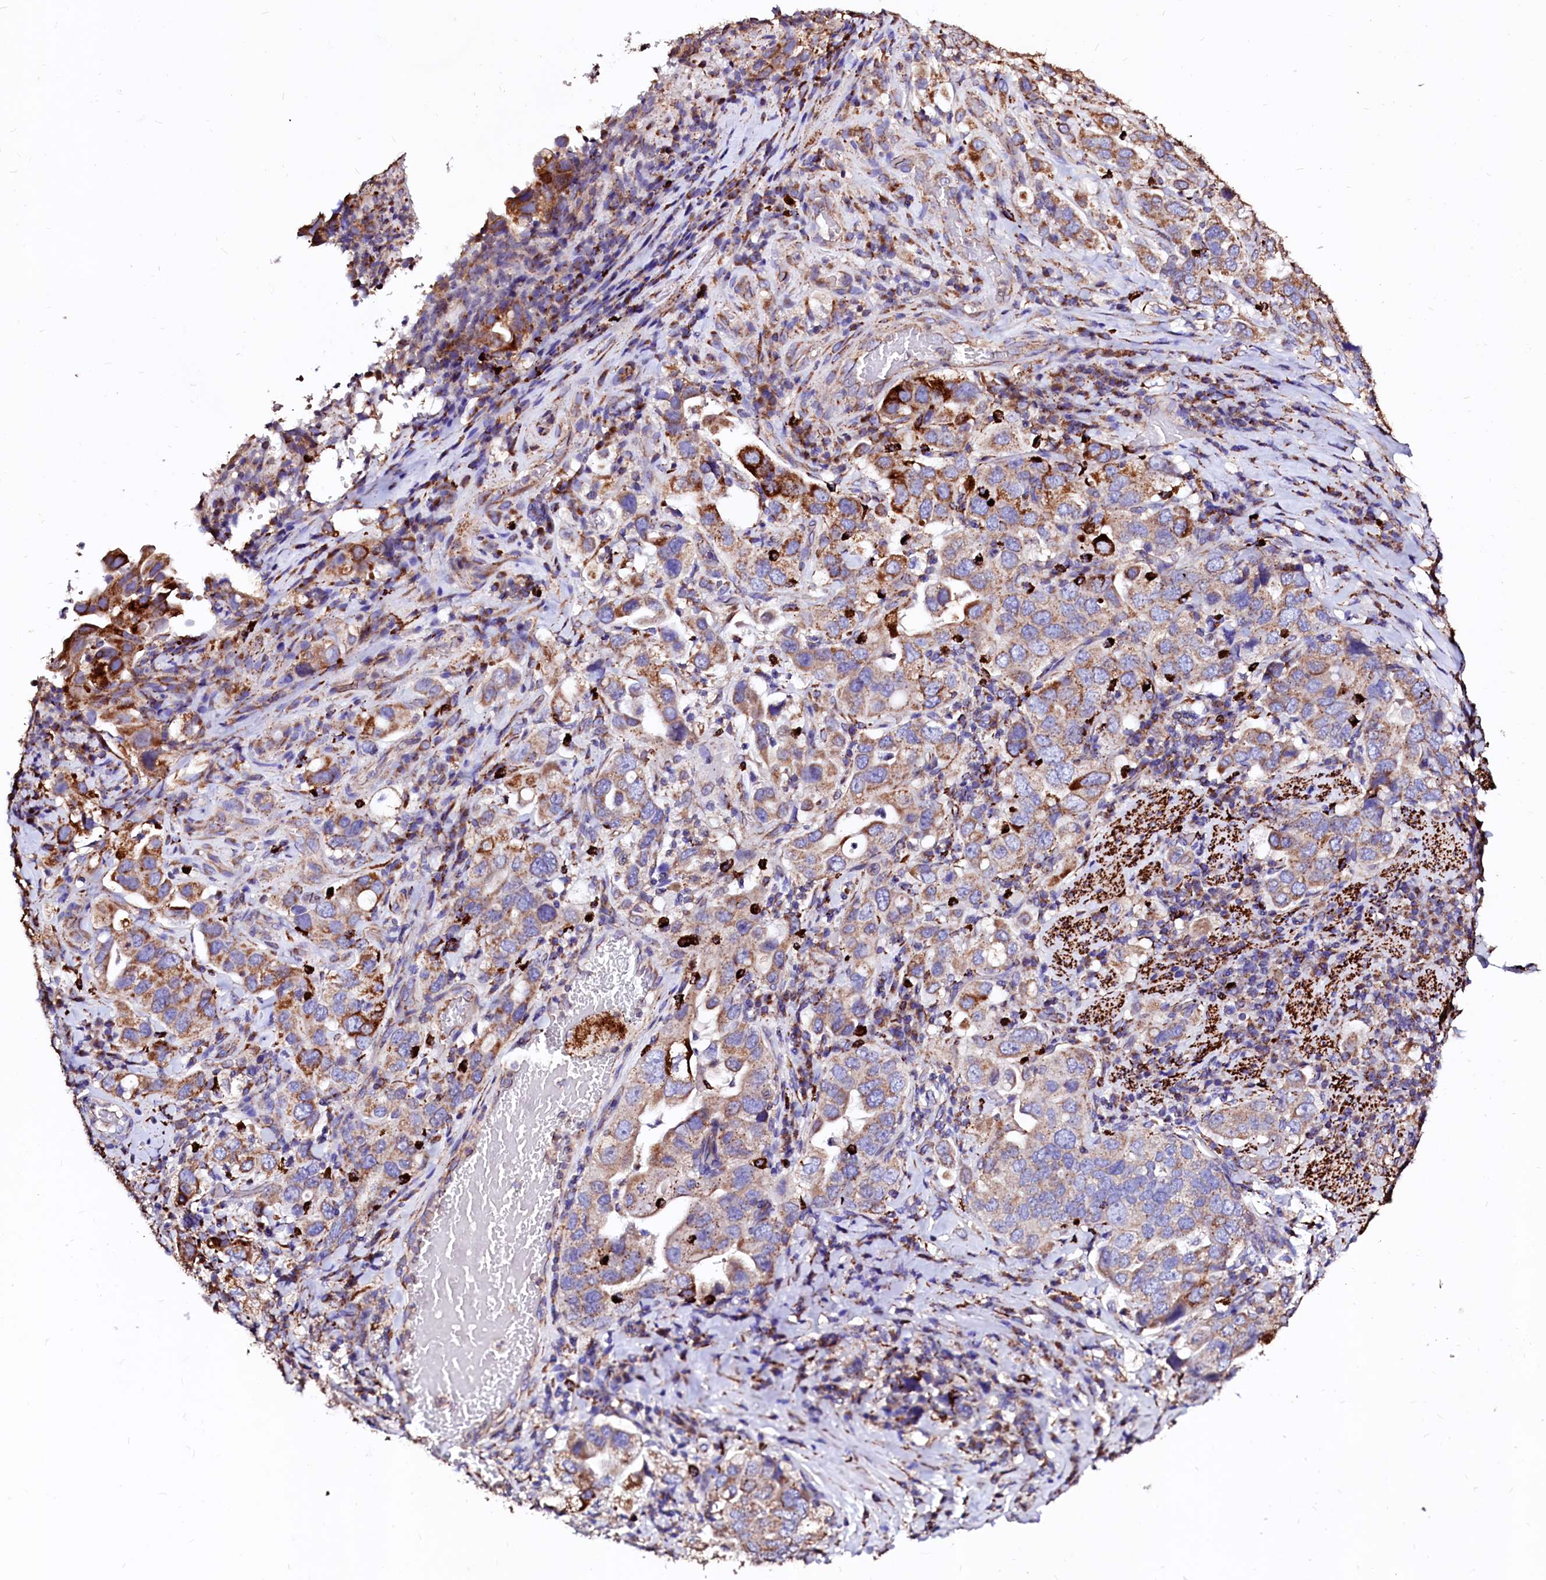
{"staining": {"intensity": "moderate", "quantity": ">75%", "location": "cytoplasmic/membranous"}, "tissue": "stomach cancer", "cell_type": "Tumor cells", "image_type": "cancer", "snomed": [{"axis": "morphology", "description": "Adenocarcinoma, NOS"}, {"axis": "topography", "description": "Stomach, upper"}], "caption": "Brown immunohistochemical staining in adenocarcinoma (stomach) displays moderate cytoplasmic/membranous staining in approximately >75% of tumor cells.", "gene": "MAOB", "patient": {"sex": "male", "age": 62}}